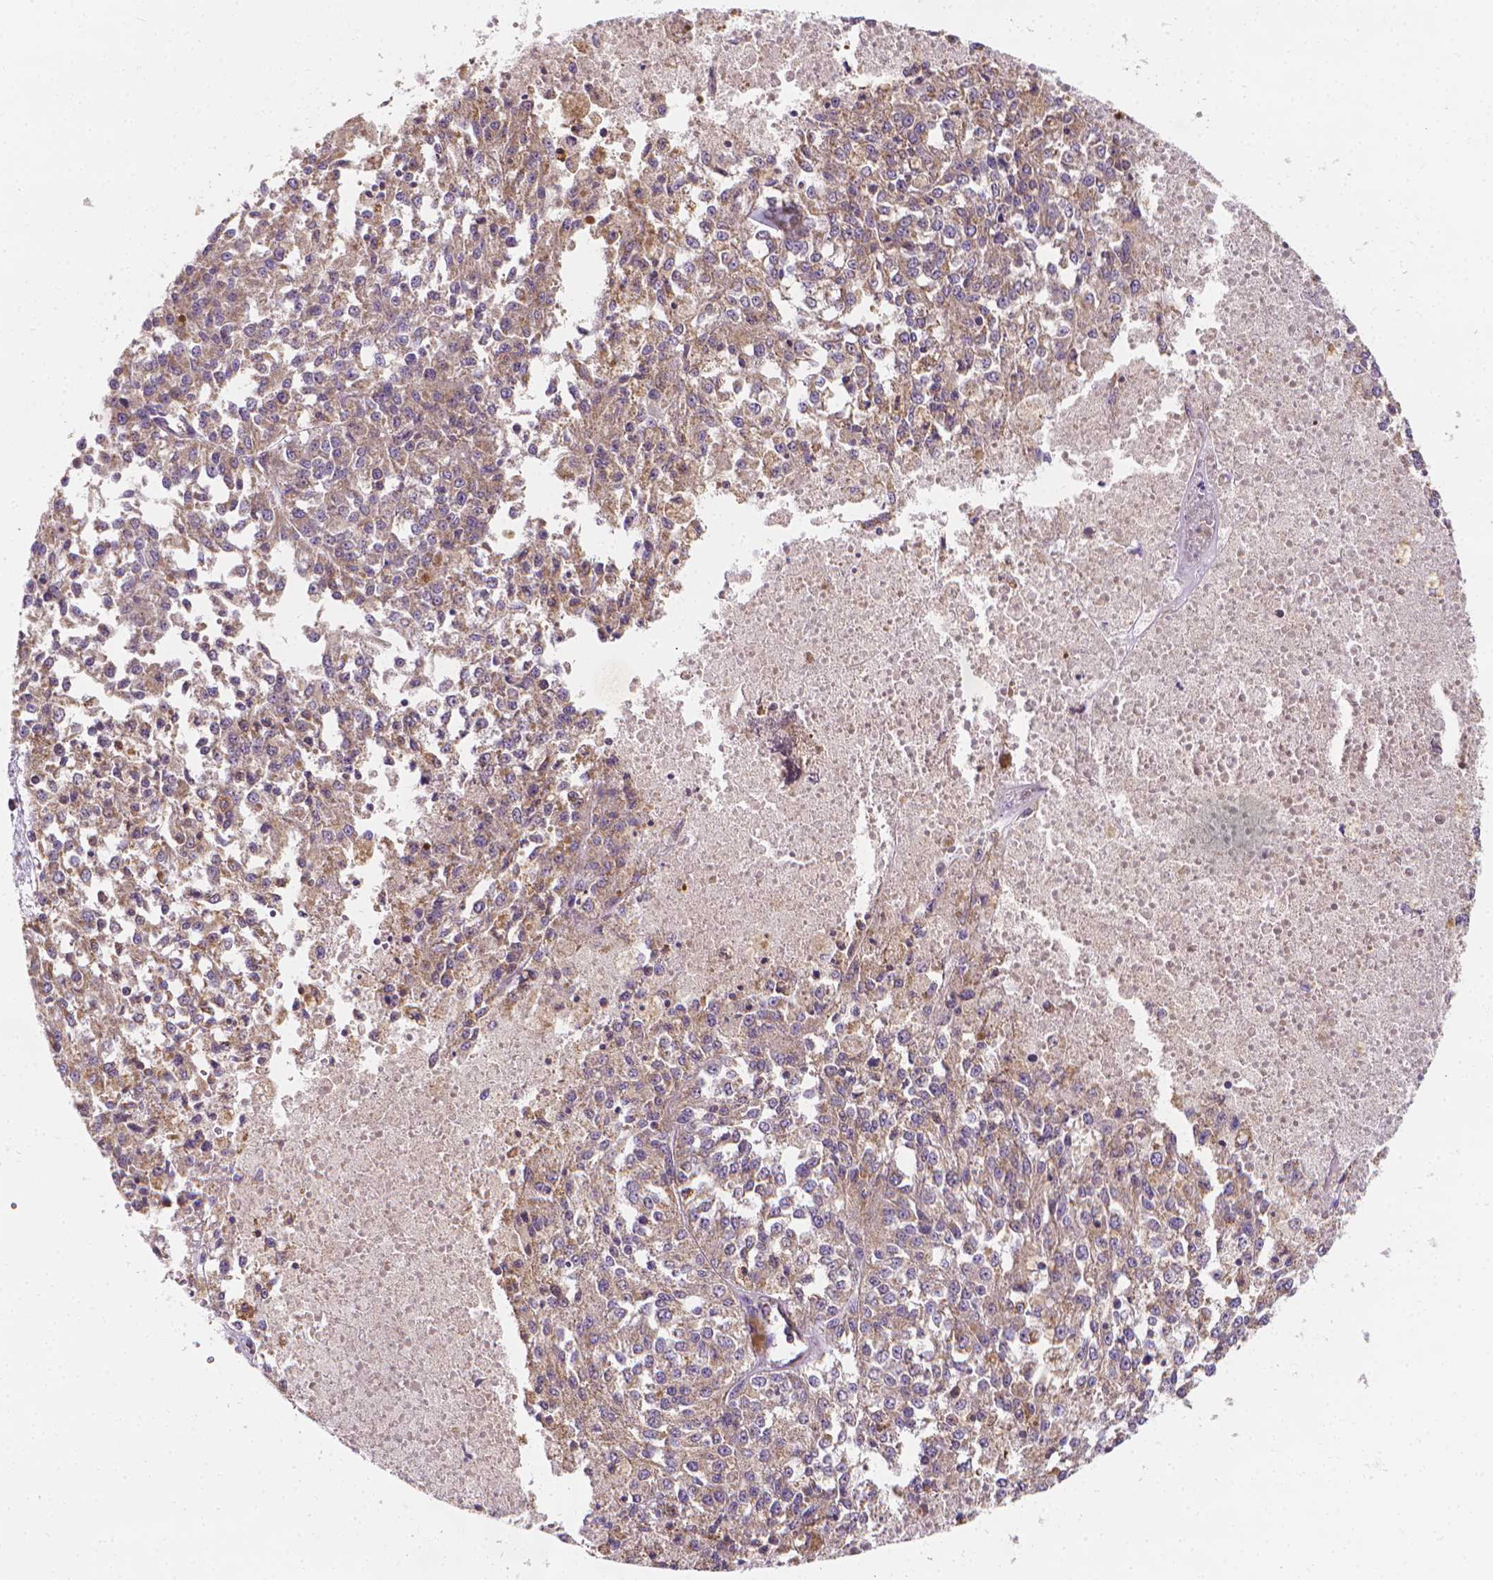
{"staining": {"intensity": "weak", "quantity": "25%-75%", "location": "cytoplasmic/membranous"}, "tissue": "melanoma", "cell_type": "Tumor cells", "image_type": "cancer", "snomed": [{"axis": "morphology", "description": "Malignant melanoma, Metastatic site"}, {"axis": "topography", "description": "Lymph node"}], "caption": "Immunohistochemical staining of malignant melanoma (metastatic site) demonstrates low levels of weak cytoplasmic/membranous protein expression in about 25%-75% of tumor cells.", "gene": "SNCAIP", "patient": {"sex": "female", "age": 64}}